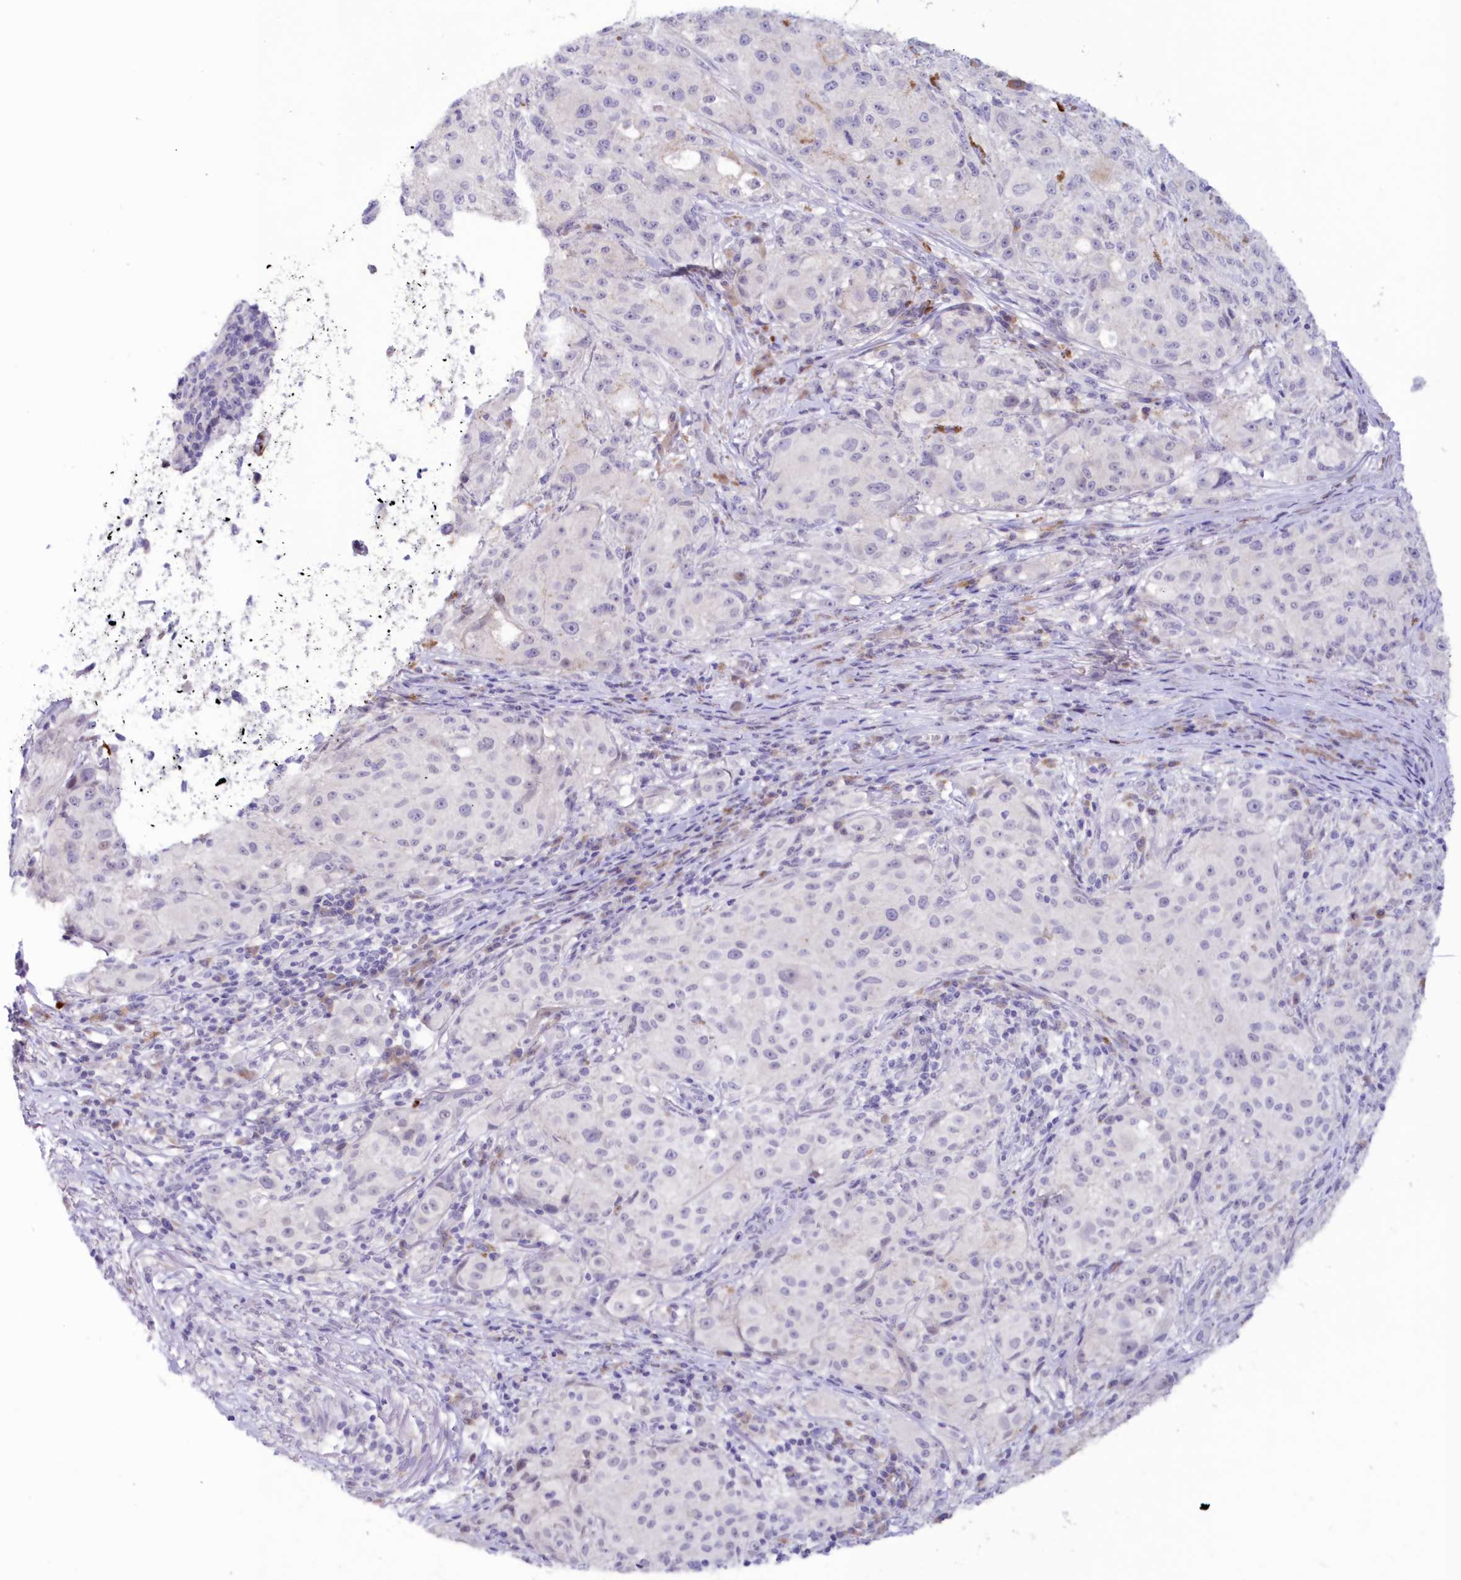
{"staining": {"intensity": "negative", "quantity": "none", "location": "none"}, "tissue": "melanoma", "cell_type": "Tumor cells", "image_type": "cancer", "snomed": [{"axis": "morphology", "description": "Necrosis, NOS"}, {"axis": "morphology", "description": "Malignant melanoma, NOS"}, {"axis": "topography", "description": "Skin"}], "caption": "This is an immunohistochemistry (IHC) micrograph of malignant melanoma. There is no positivity in tumor cells.", "gene": "SNED1", "patient": {"sex": "female", "age": 87}}